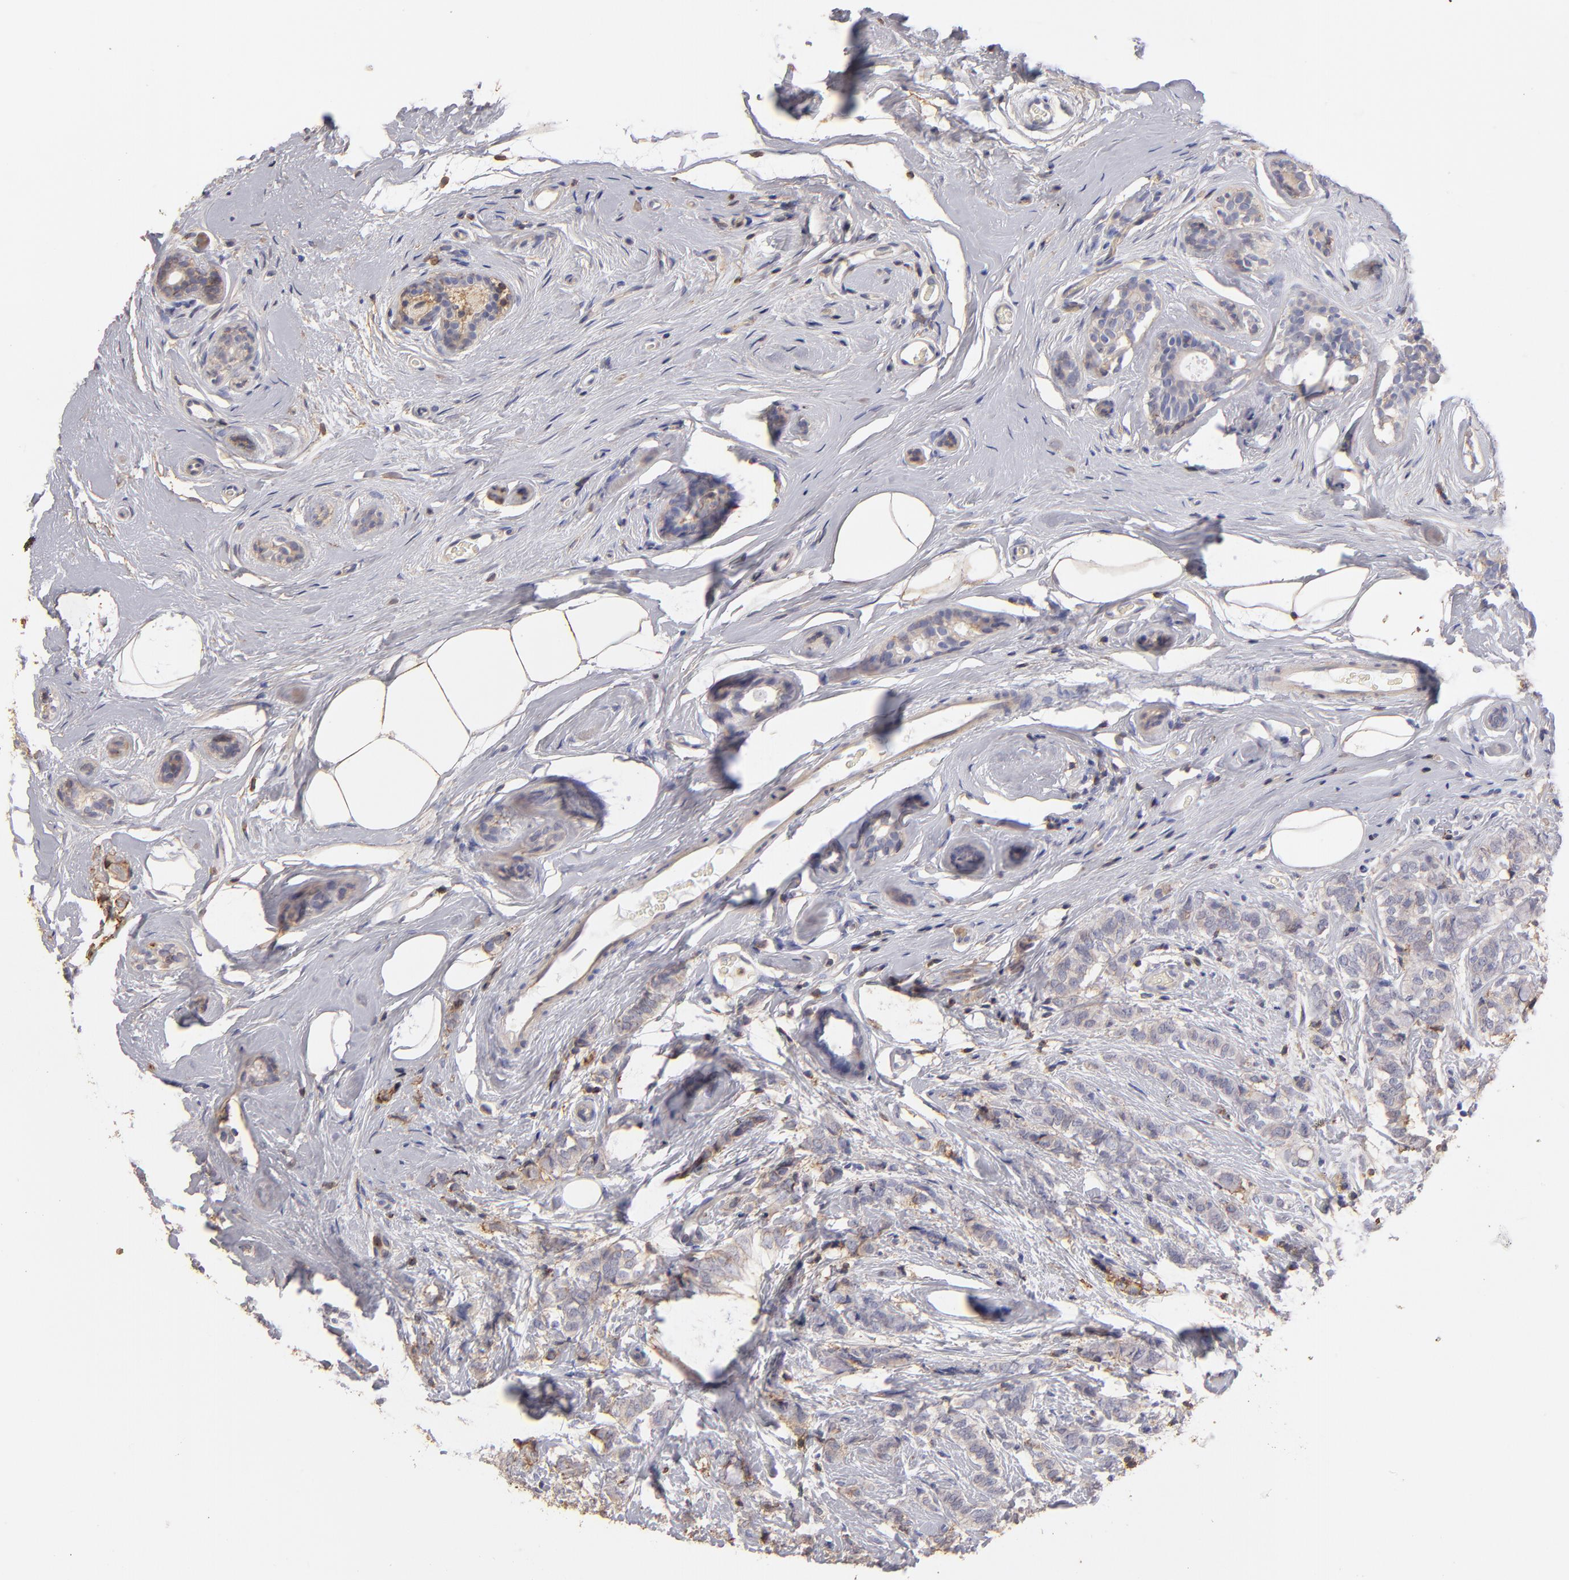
{"staining": {"intensity": "weak", "quantity": "25%-75%", "location": "cytoplasmic/membranous"}, "tissue": "breast cancer", "cell_type": "Tumor cells", "image_type": "cancer", "snomed": [{"axis": "morphology", "description": "Lobular carcinoma"}, {"axis": "topography", "description": "Breast"}], "caption": "Immunohistochemical staining of human lobular carcinoma (breast) reveals weak cytoplasmic/membranous protein staining in about 25%-75% of tumor cells.", "gene": "ABCB1", "patient": {"sex": "female", "age": 60}}